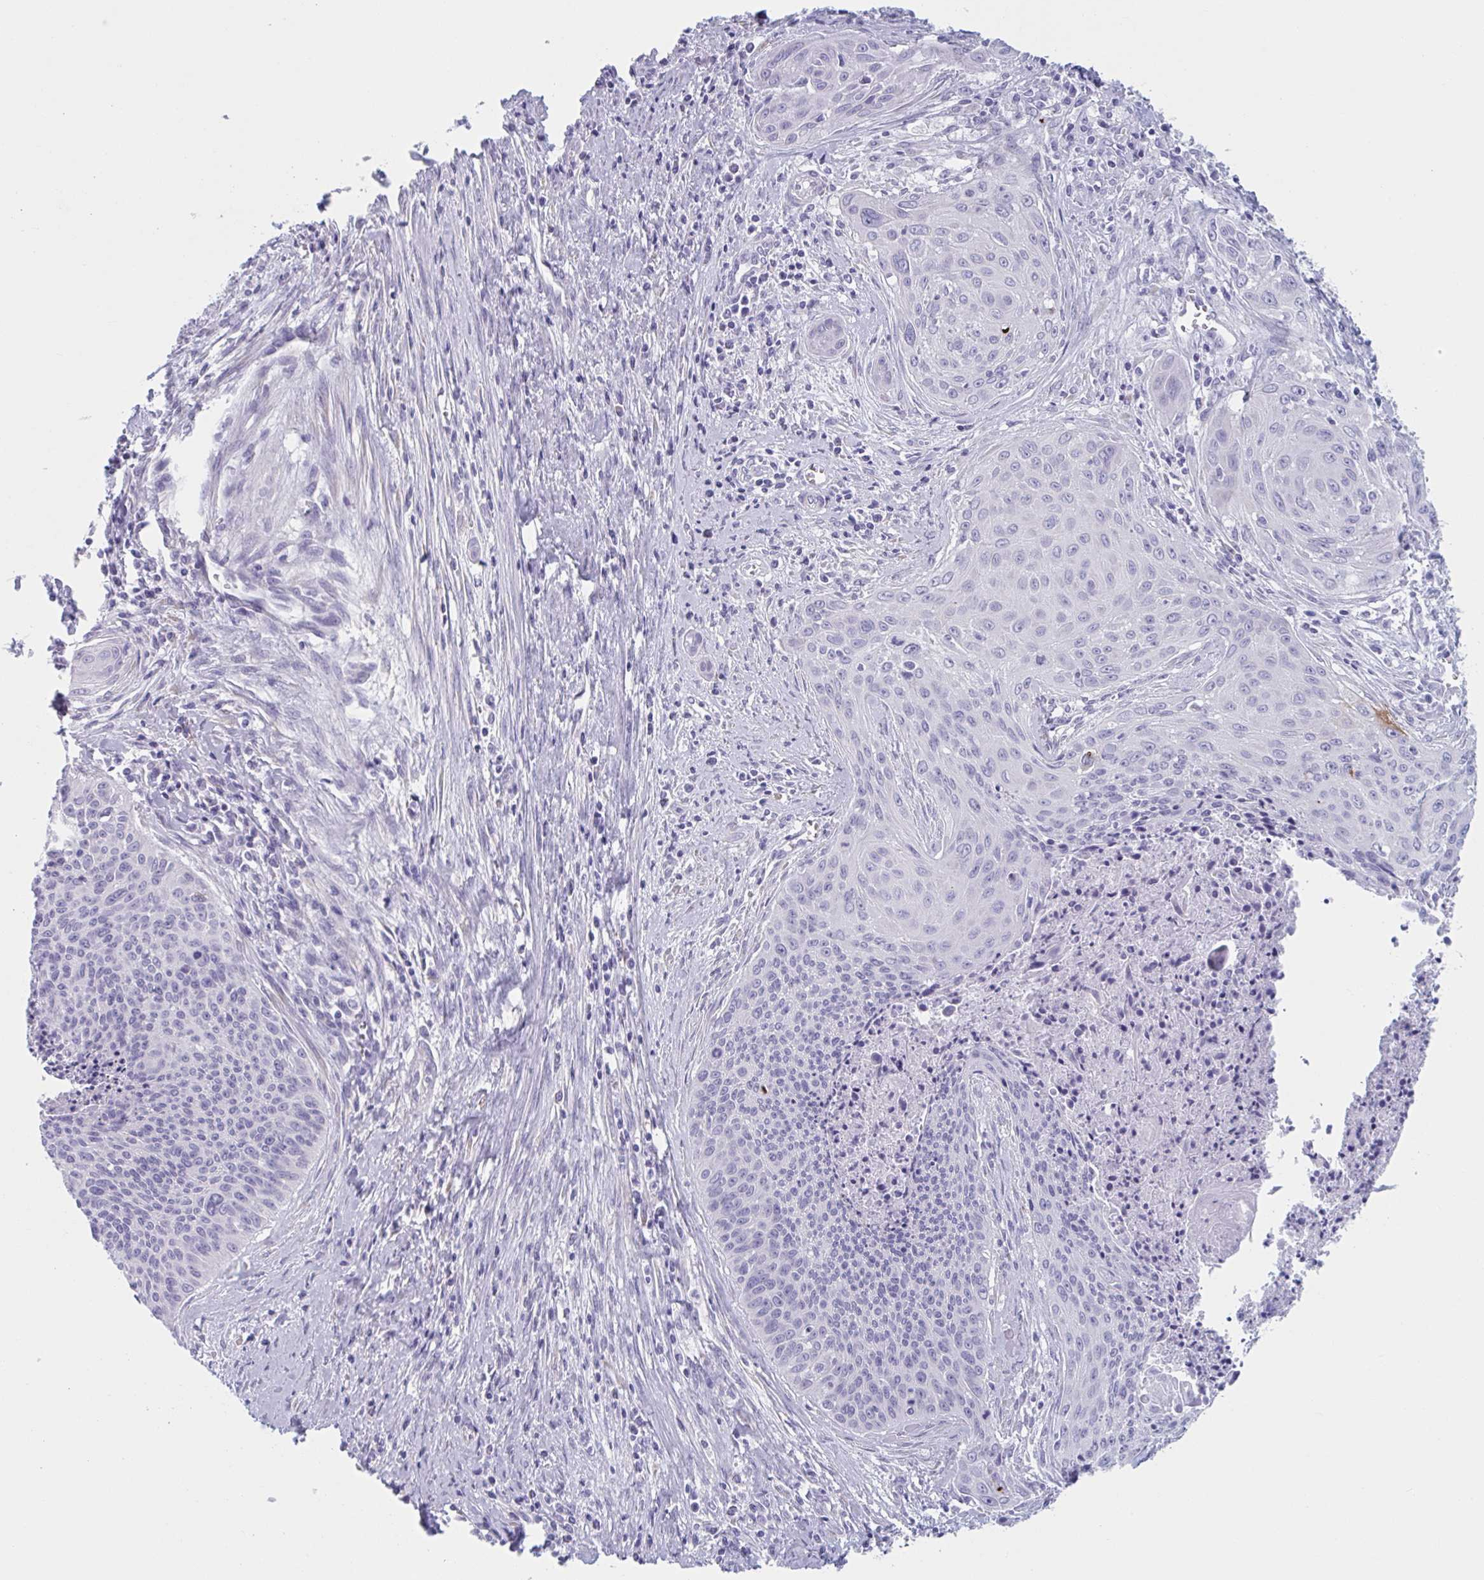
{"staining": {"intensity": "negative", "quantity": "none", "location": "none"}, "tissue": "cervical cancer", "cell_type": "Tumor cells", "image_type": "cancer", "snomed": [{"axis": "morphology", "description": "Squamous cell carcinoma, NOS"}, {"axis": "topography", "description": "Cervix"}], "caption": "Immunohistochemical staining of cervical cancer (squamous cell carcinoma) shows no significant expression in tumor cells.", "gene": "HSD11B2", "patient": {"sex": "female", "age": 55}}